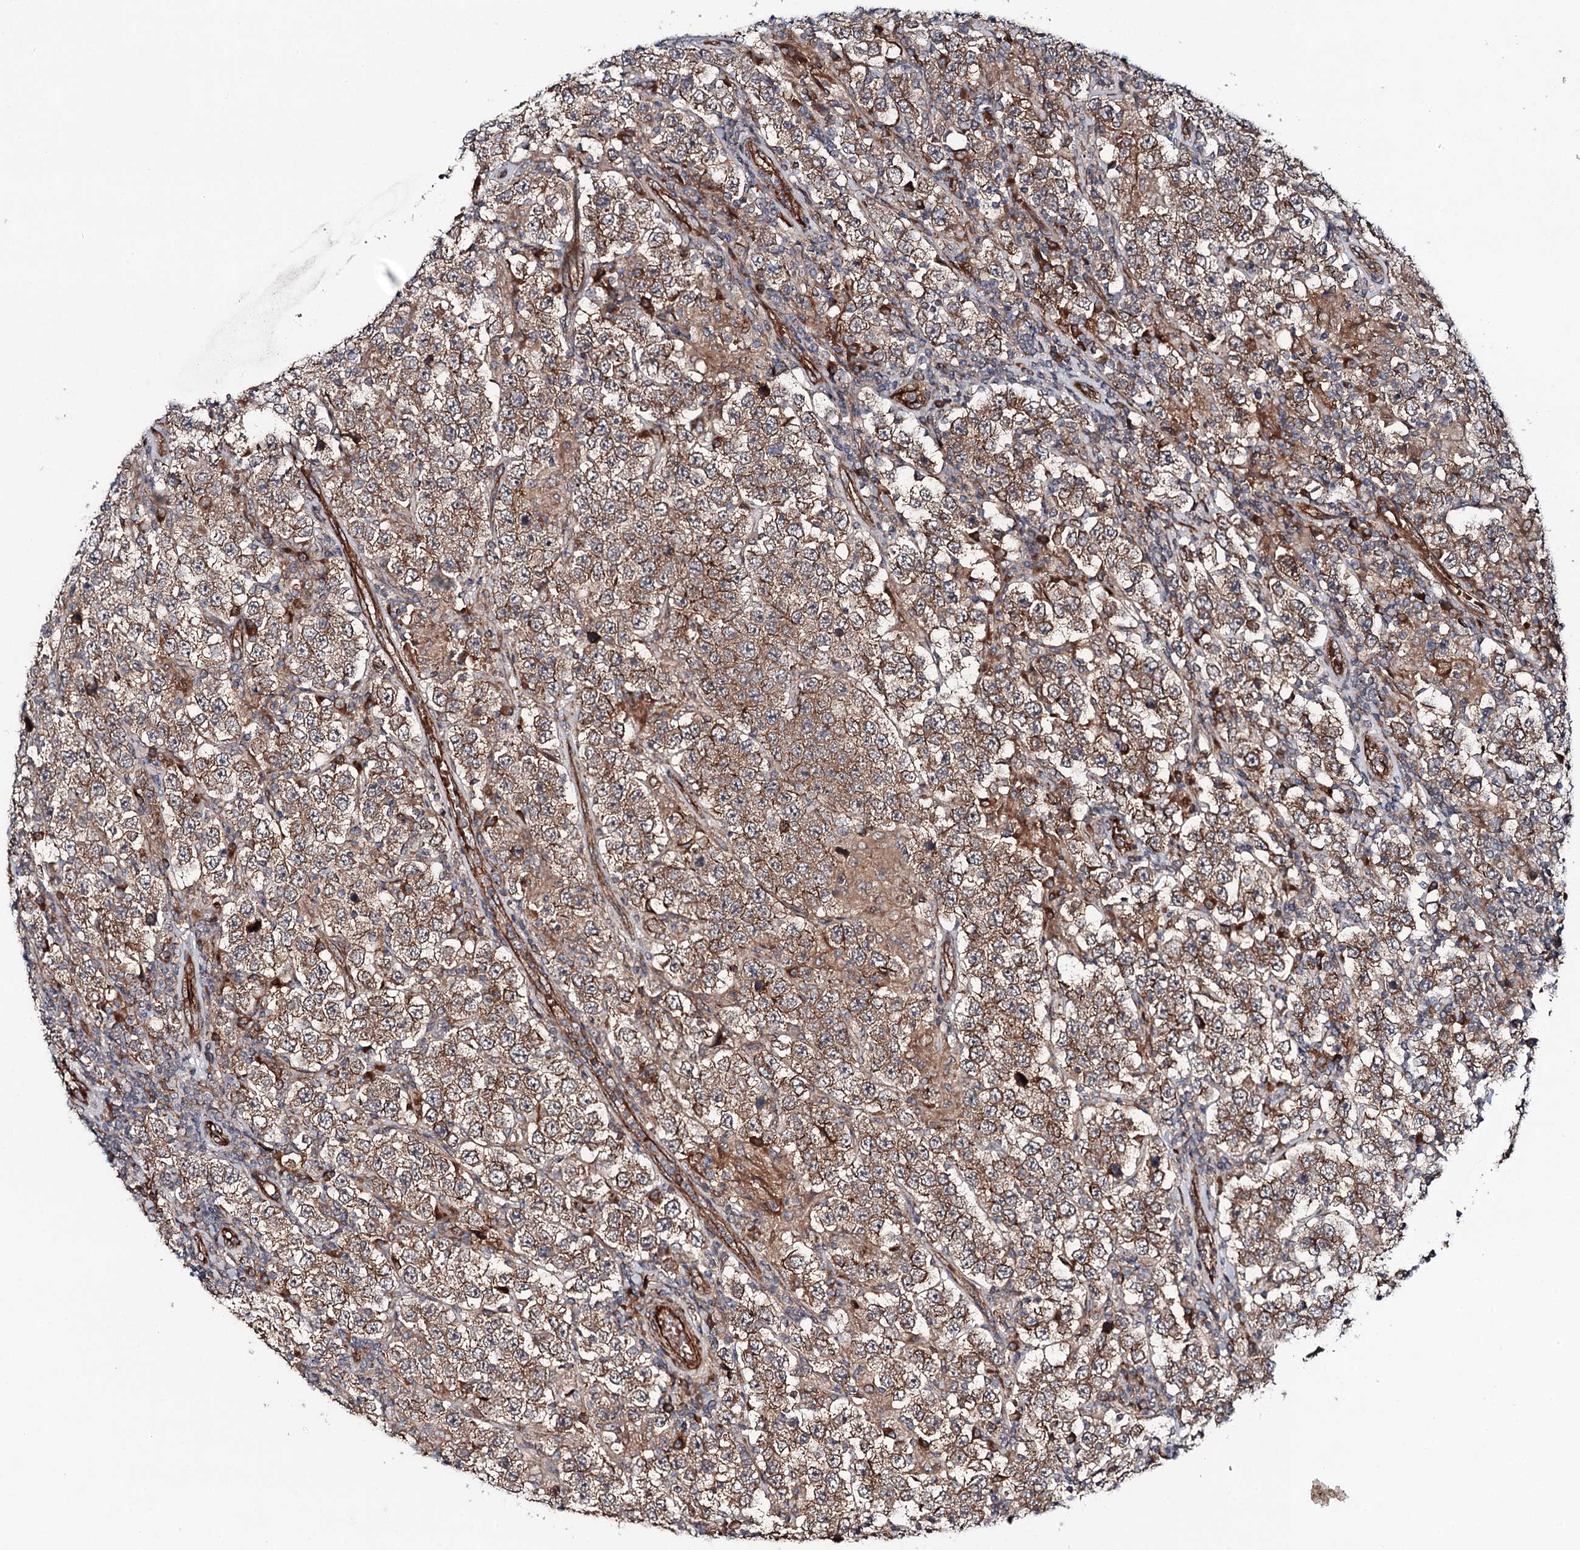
{"staining": {"intensity": "moderate", "quantity": ">75%", "location": "cytoplasmic/membranous"}, "tissue": "testis cancer", "cell_type": "Tumor cells", "image_type": "cancer", "snomed": [{"axis": "morphology", "description": "Normal tissue, NOS"}, {"axis": "morphology", "description": "Urothelial carcinoma, High grade"}, {"axis": "morphology", "description": "Seminoma, NOS"}, {"axis": "morphology", "description": "Carcinoma, Embryonal, NOS"}, {"axis": "topography", "description": "Urinary bladder"}, {"axis": "topography", "description": "Testis"}], "caption": "Immunohistochemistry (IHC) (DAB (3,3'-diaminobenzidine)) staining of human embryonal carcinoma (testis) reveals moderate cytoplasmic/membranous protein expression in approximately >75% of tumor cells. The staining was performed using DAB (3,3'-diaminobenzidine) to visualize the protein expression in brown, while the nuclei were stained in blue with hematoxylin (Magnification: 20x).", "gene": "ADGRG4", "patient": {"sex": "male", "age": 41}}